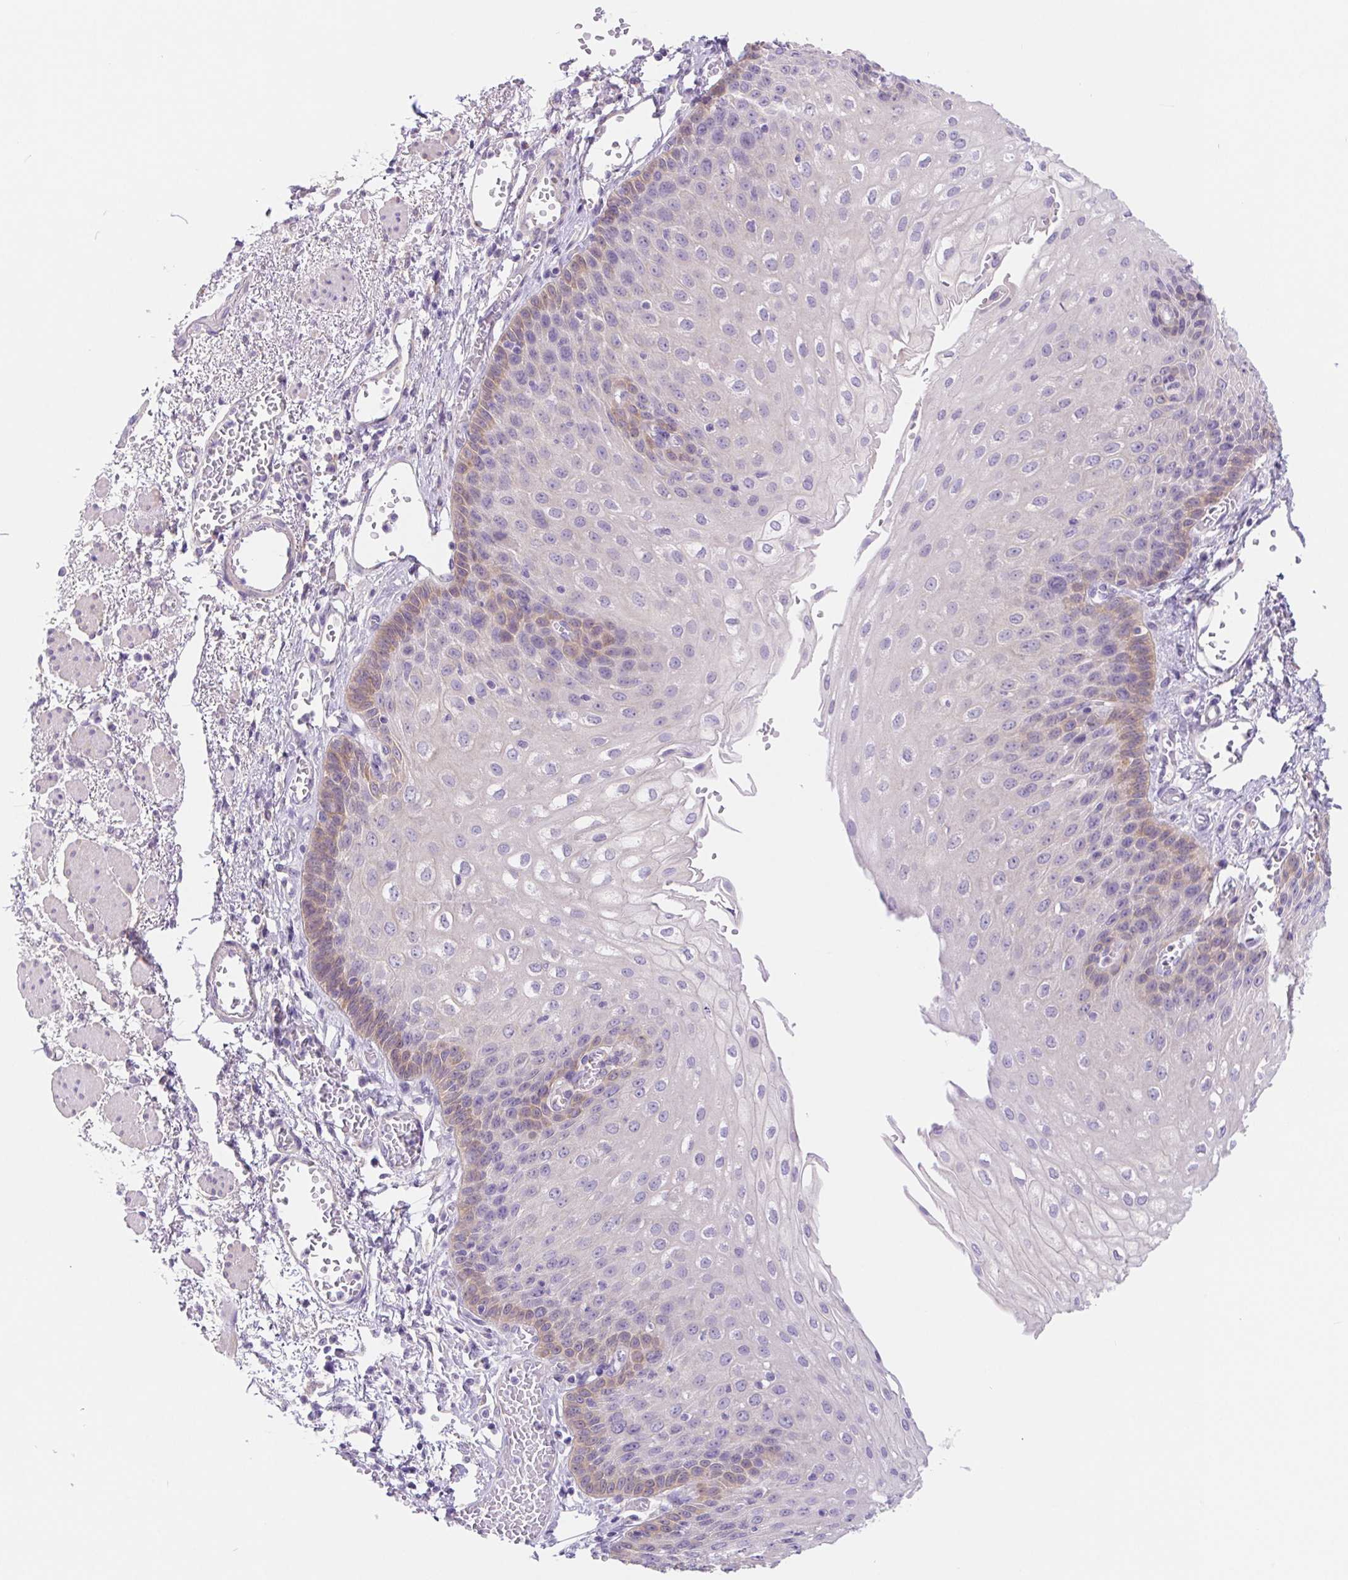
{"staining": {"intensity": "weak", "quantity": "<25%", "location": "cytoplasmic/membranous"}, "tissue": "esophagus", "cell_type": "Squamous epithelial cells", "image_type": "normal", "snomed": [{"axis": "morphology", "description": "Normal tissue, NOS"}, {"axis": "morphology", "description": "Adenocarcinoma, NOS"}, {"axis": "topography", "description": "Esophagus"}], "caption": "High power microscopy micrograph of an immunohistochemistry photomicrograph of unremarkable esophagus, revealing no significant positivity in squamous epithelial cells. (DAB immunohistochemistry (IHC) visualized using brightfield microscopy, high magnification).", "gene": "DYNC2LI1", "patient": {"sex": "male", "age": 81}}